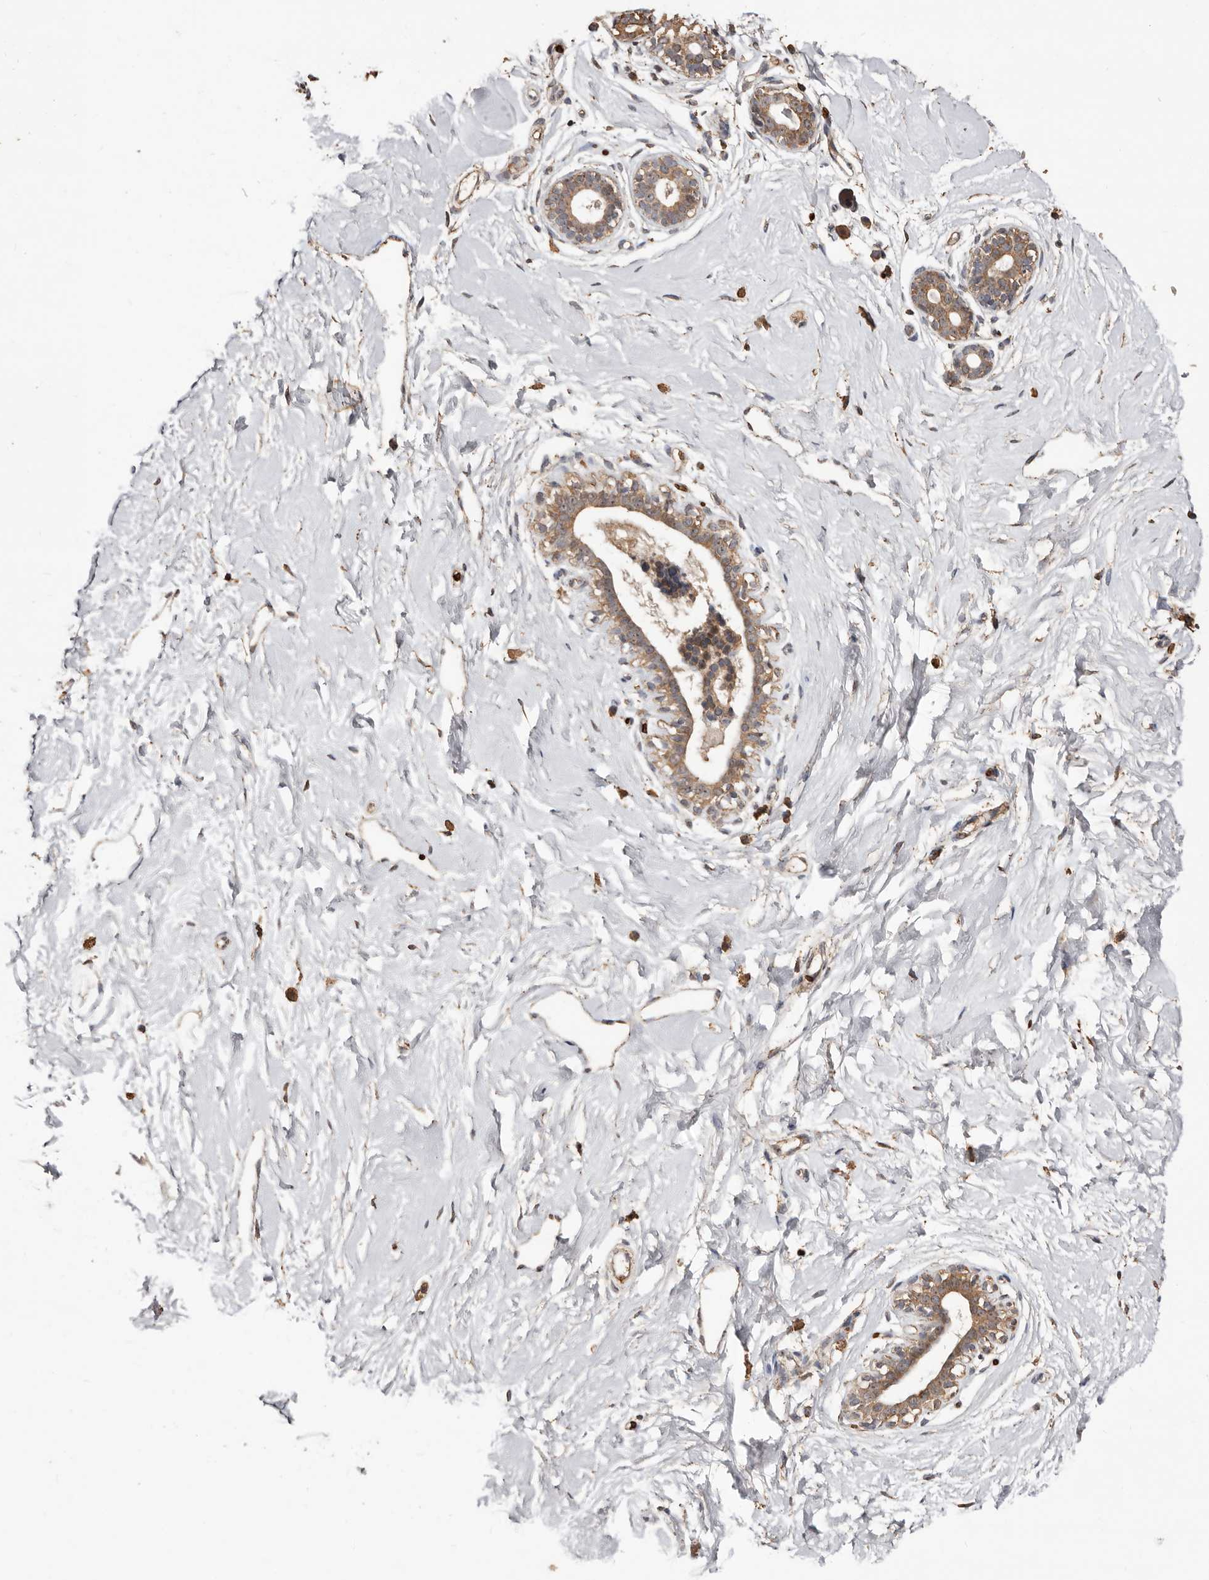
{"staining": {"intensity": "weak", "quantity": "25%-75%", "location": "cytoplasmic/membranous"}, "tissue": "breast", "cell_type": "Adipocytes", "image_type": "normal", "snomed": [{"axis": "morphology", "description": "Normal tissue, NOS"}, {"axis": "morphology", "description": "Adenoma, NOS"}, {"axis": "topography", "description": "Breast"}], "caption": "Approximately 25%-75% of adipocytes in benign human breast display weak cytoplasmic/membranous protein expression as visualized by brown immunohistochemical staining.", "gene": "GRAMD2A", "patient": {"sex": "female", "age": 23}}